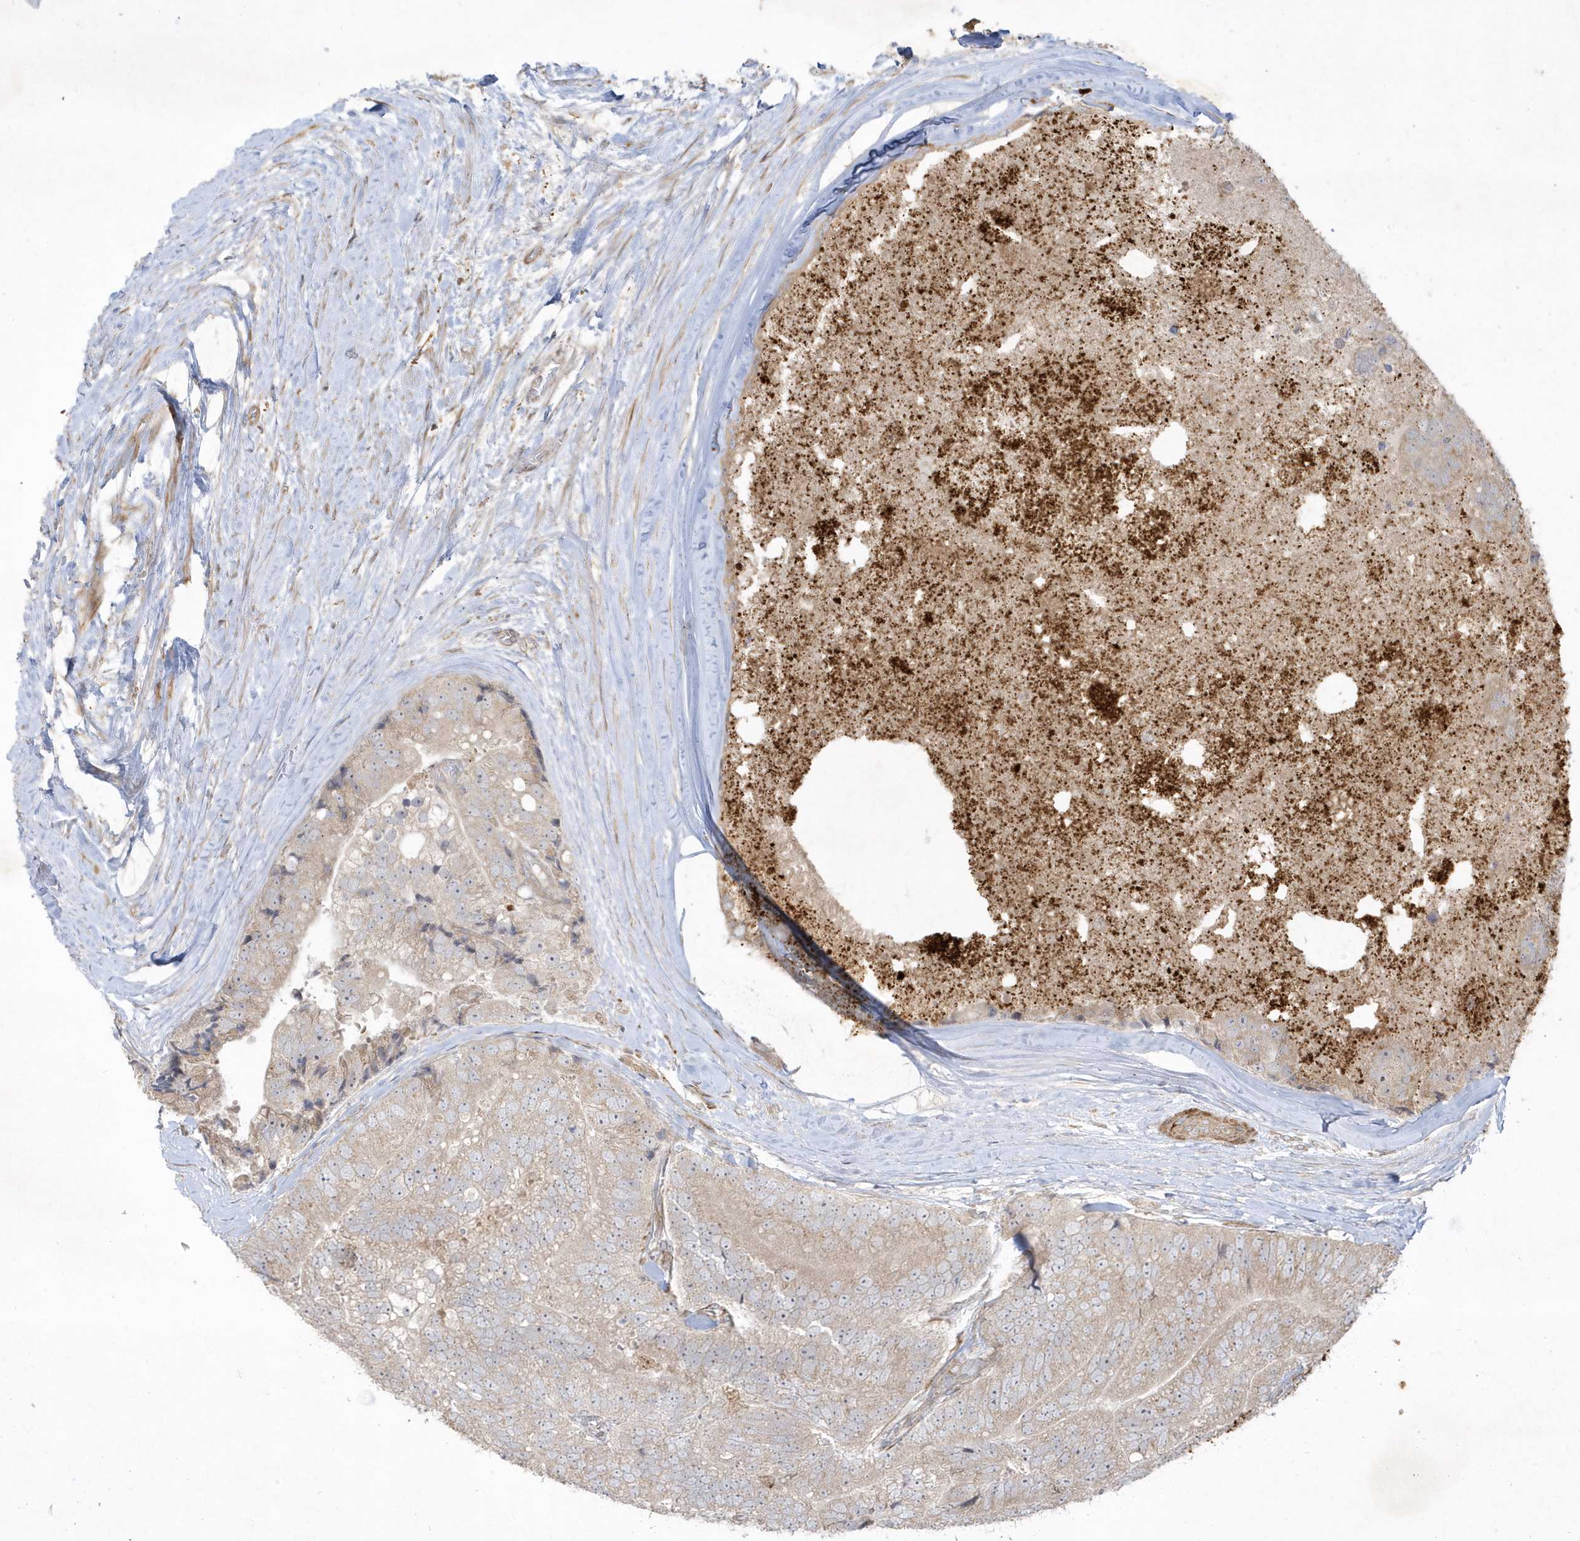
{"staining": {"intensity": "weak", "quantity": ">75%", "location": "cytoplasmic/membranous"}, "tissue": "prostate cancer", "cell_type": "Tumor cells", "image_type": "cancer", "snomed": [{"axis": "morphology", "description": "Adenocarcinoma, High grade"}, {"axis": "topography", "description": "Prostate"}], "caption": "An IHC micrograph of neoplastic tissue is shown. Protein staining in brown shows weak cytoplasmic/membranous positivity in prostate adenocarcinoma (high-grade) within tumor cells.", "gene": "IFT57", "patient": {"sex": "male", "age": 70}}